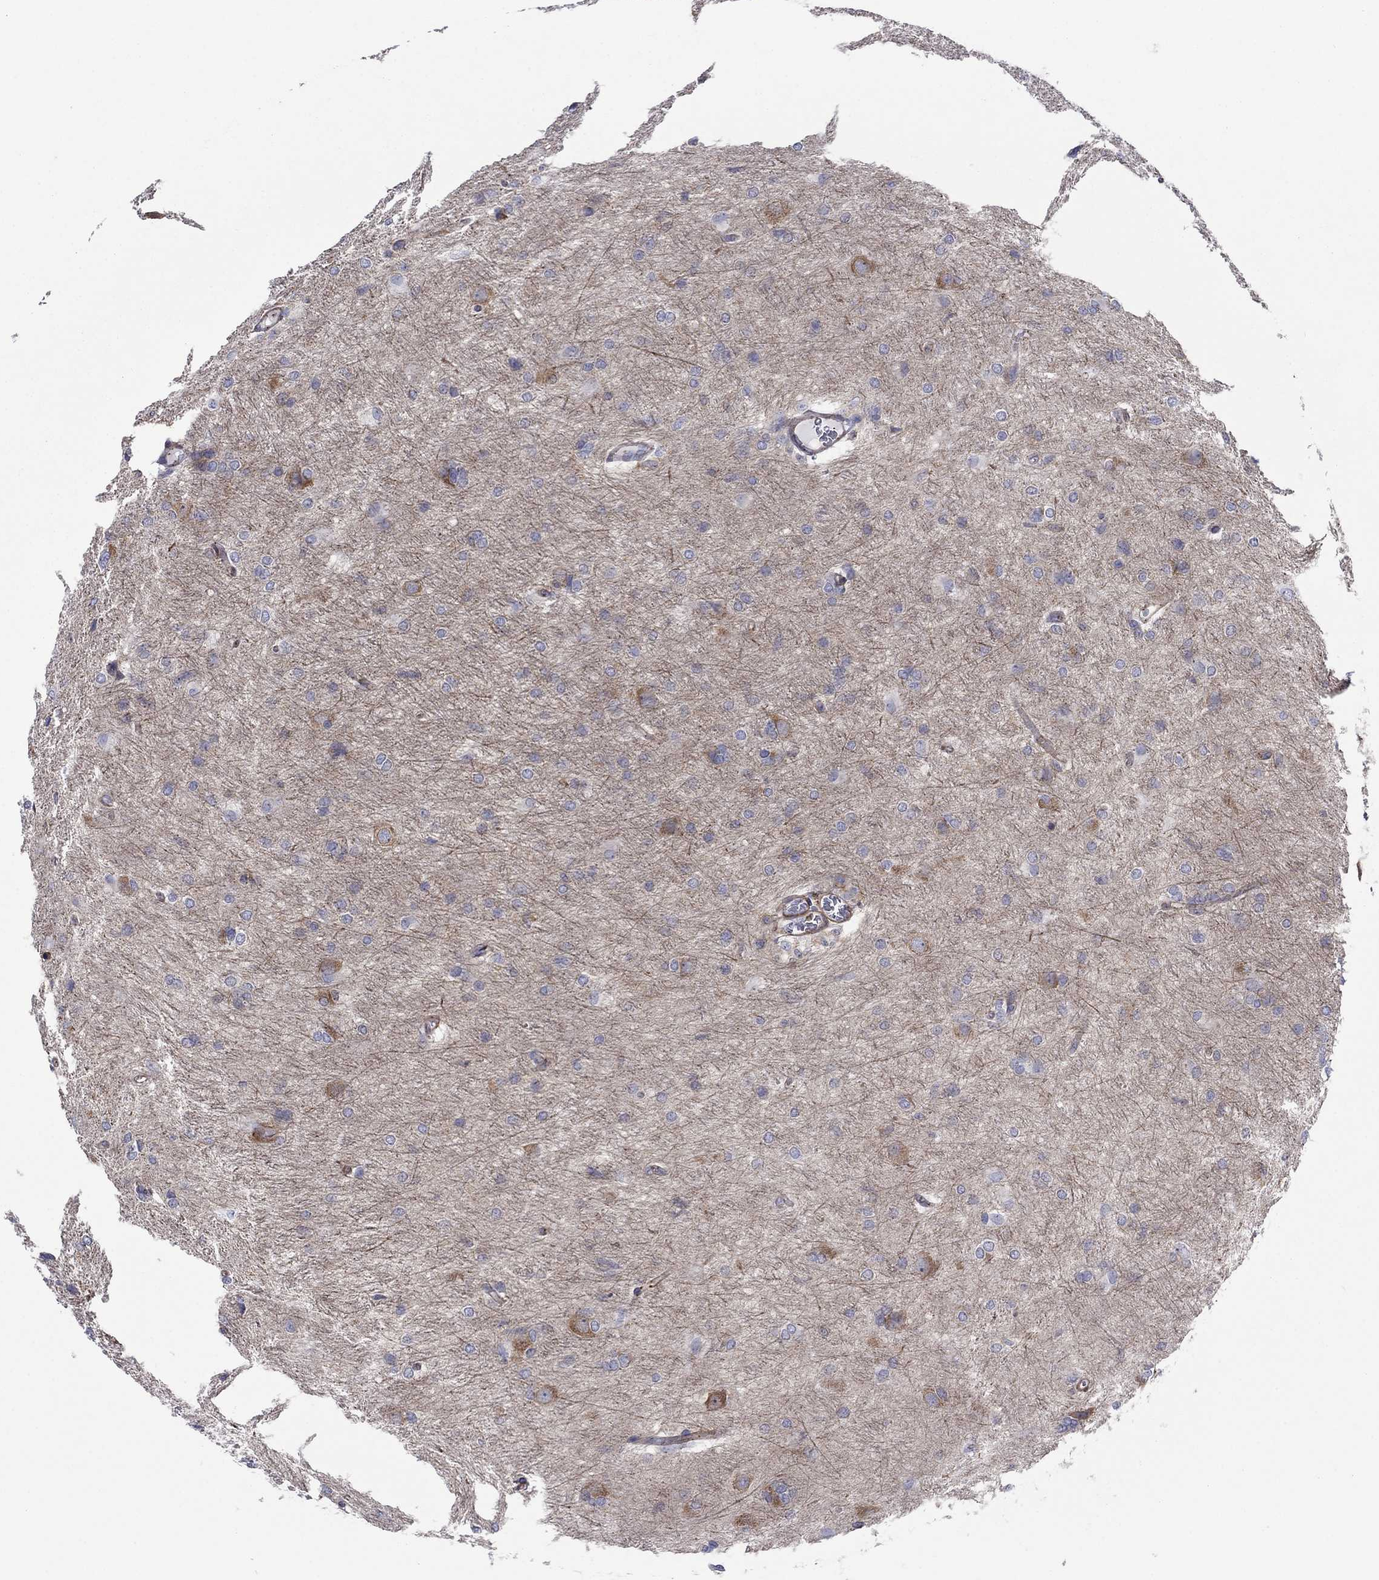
{"staining": {"intensity": "negative", "quantity": "none", "location": "none"}, "tissue": "glioma", "cell_type": "Tumor cells", "image_type": "cancer", "snomed": [{"axis": "morphology", "description": "Glioma, malignant, High grade"}, {"axis": "topography", "description": "Brain"}], "caption": "Immunohistochemical staining of glioma demonstrates no significant positivity in tumor cells.", "gene": "PAG1", "patient": {"sex": "male", "age": 68}}